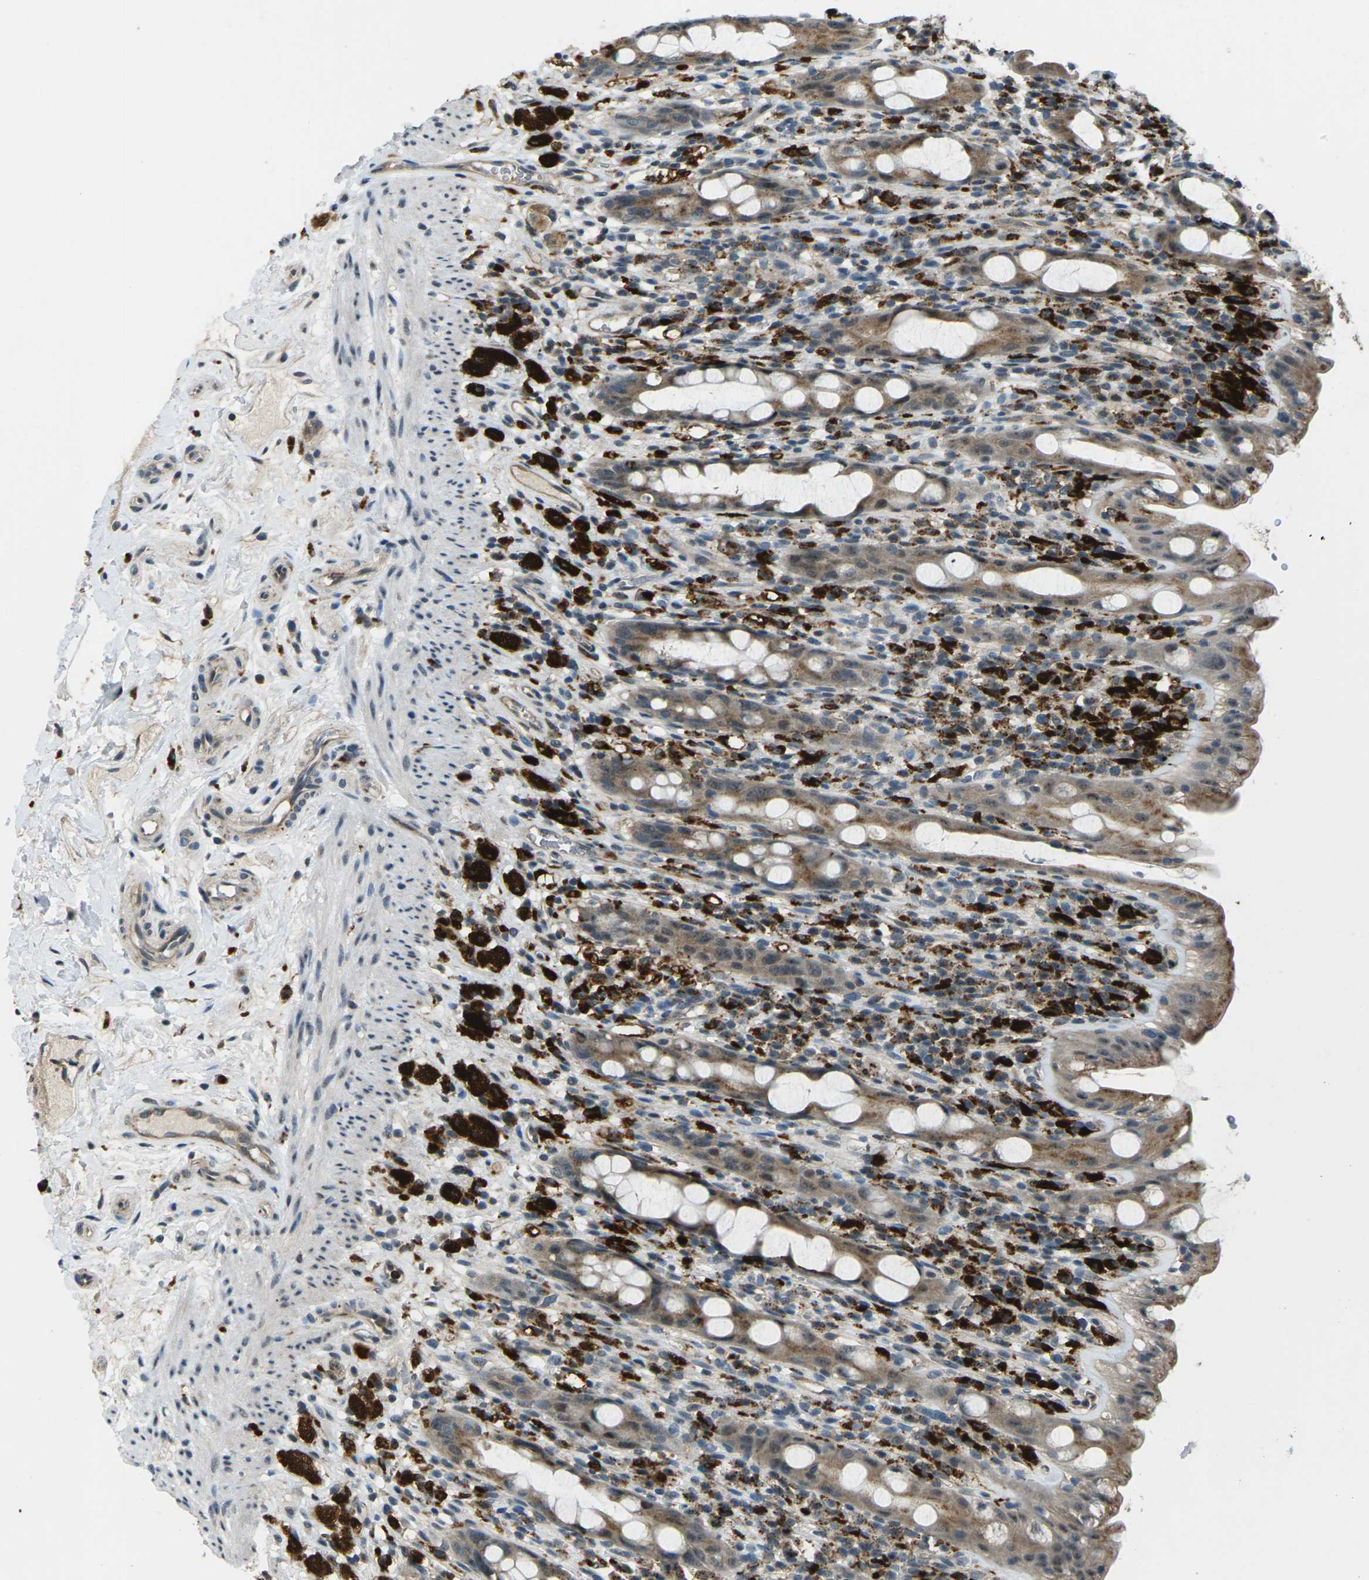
{"staining": {"intensity": "moderate", "quantity": ">75%", "location": "cytoplasmic/membranous"}, "tissue": "rectum", "cell_type": "Glandular cells", "image_type": "normal", "snomed": [{"axis": "morphology", "description": "Normal tissue, NOS"}, {"axis": "topography", "description": "Rectum"}], "caption": "Protein expression analysis of normal rectum displays moderate cytoplasmic/membranous positivity in about >75% of glandular cells.", "gene": "SLC31A2", "patient": {"sex": "male", "age": 44}}